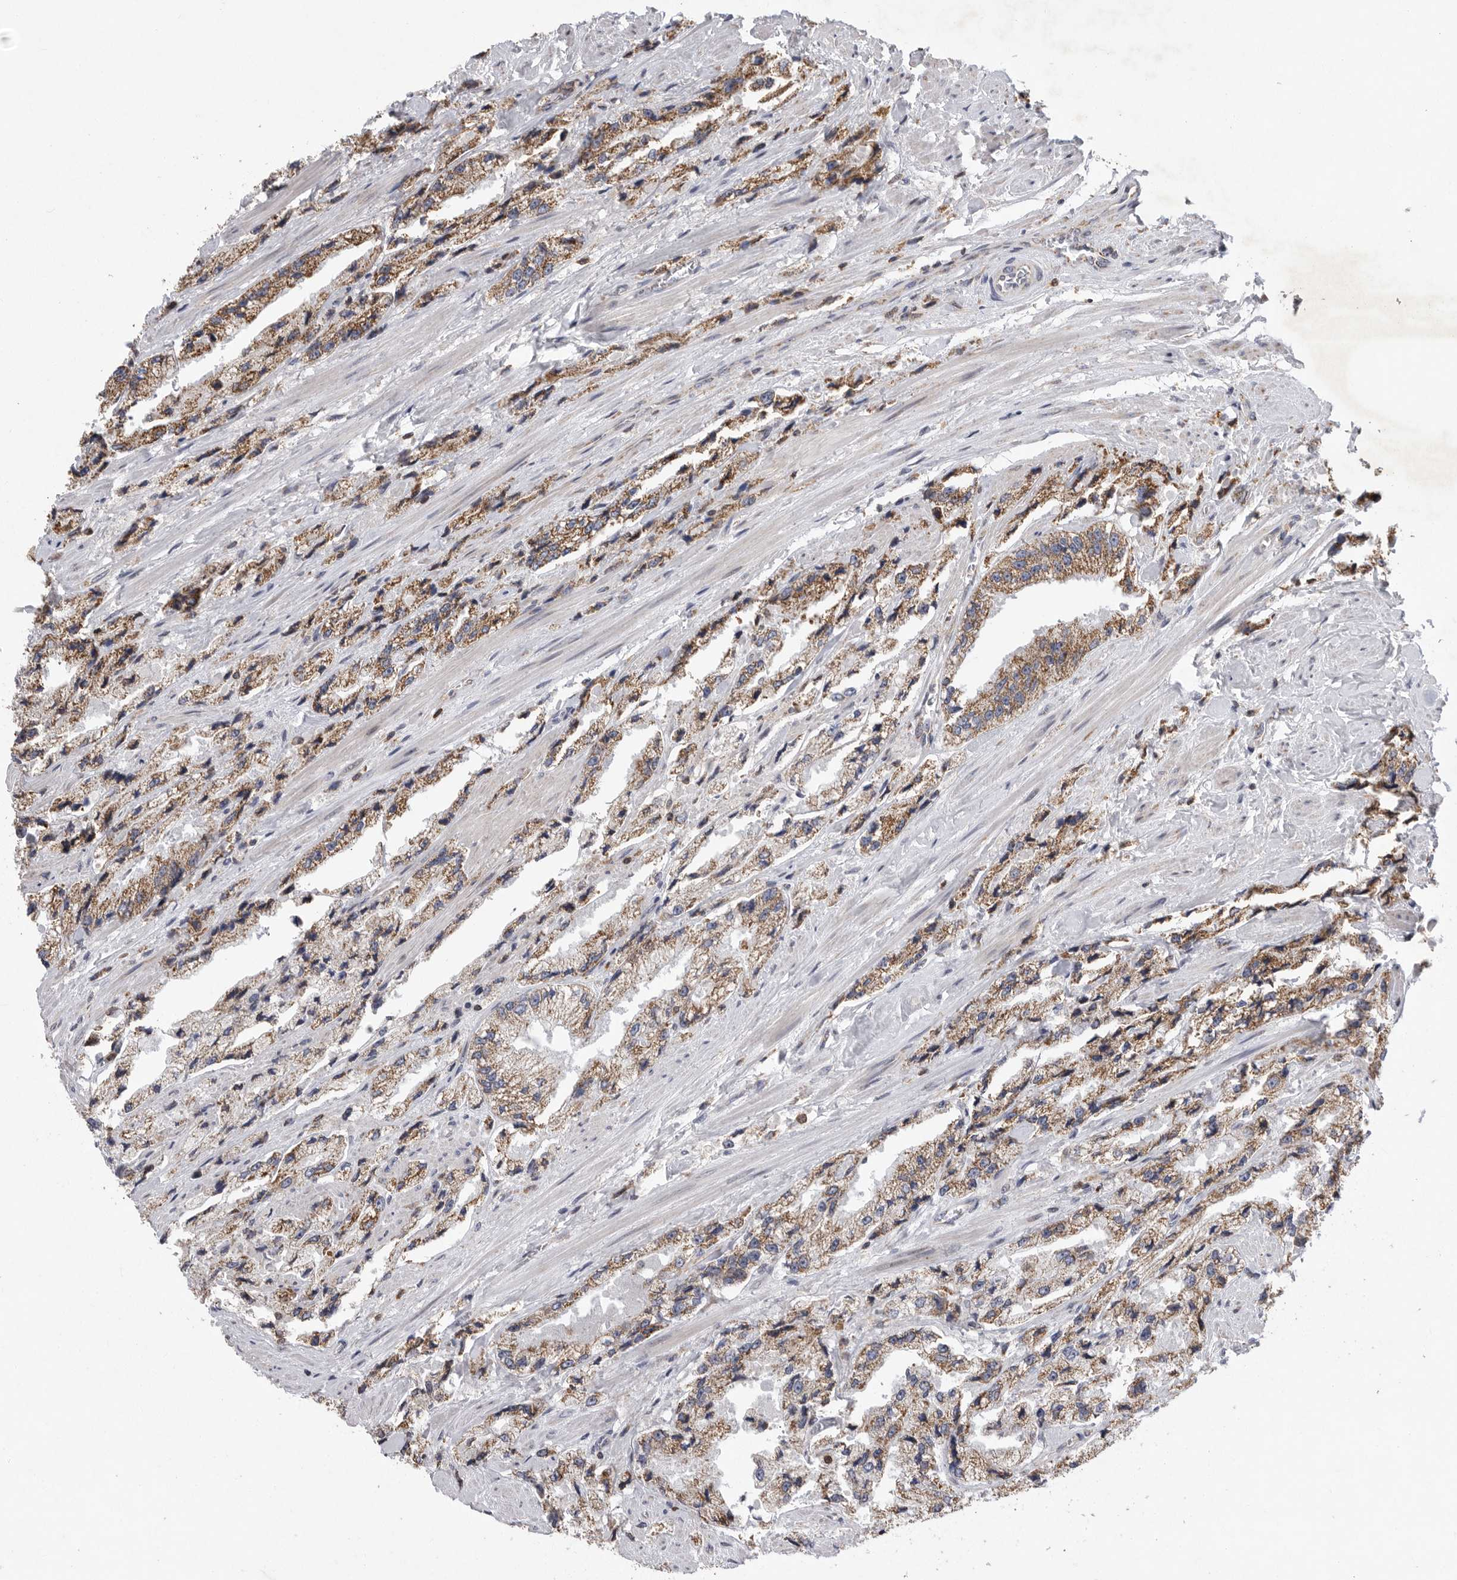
{"staining": {"intensity": "moderate", "quantity": ">75%", "location": "cytoplasmic/membranous"}, "tissue": "prostate cancer", "cell_type": "Tumor cells", "image_type": "cancer", "snomed": [{"axis": "morphology", "description": "Adenocarcinoma, High grade"}, {"axis": "topography", "description": "Prostate"}], "caption": "A brown stain shows moderate cytoplasmic/membranous positivity of a protein in human adenocarcinoma (high-grade) (prostate) tumor cells.", "gene": "MPZL1", "patient": {"sex": "male", "age": 58}}